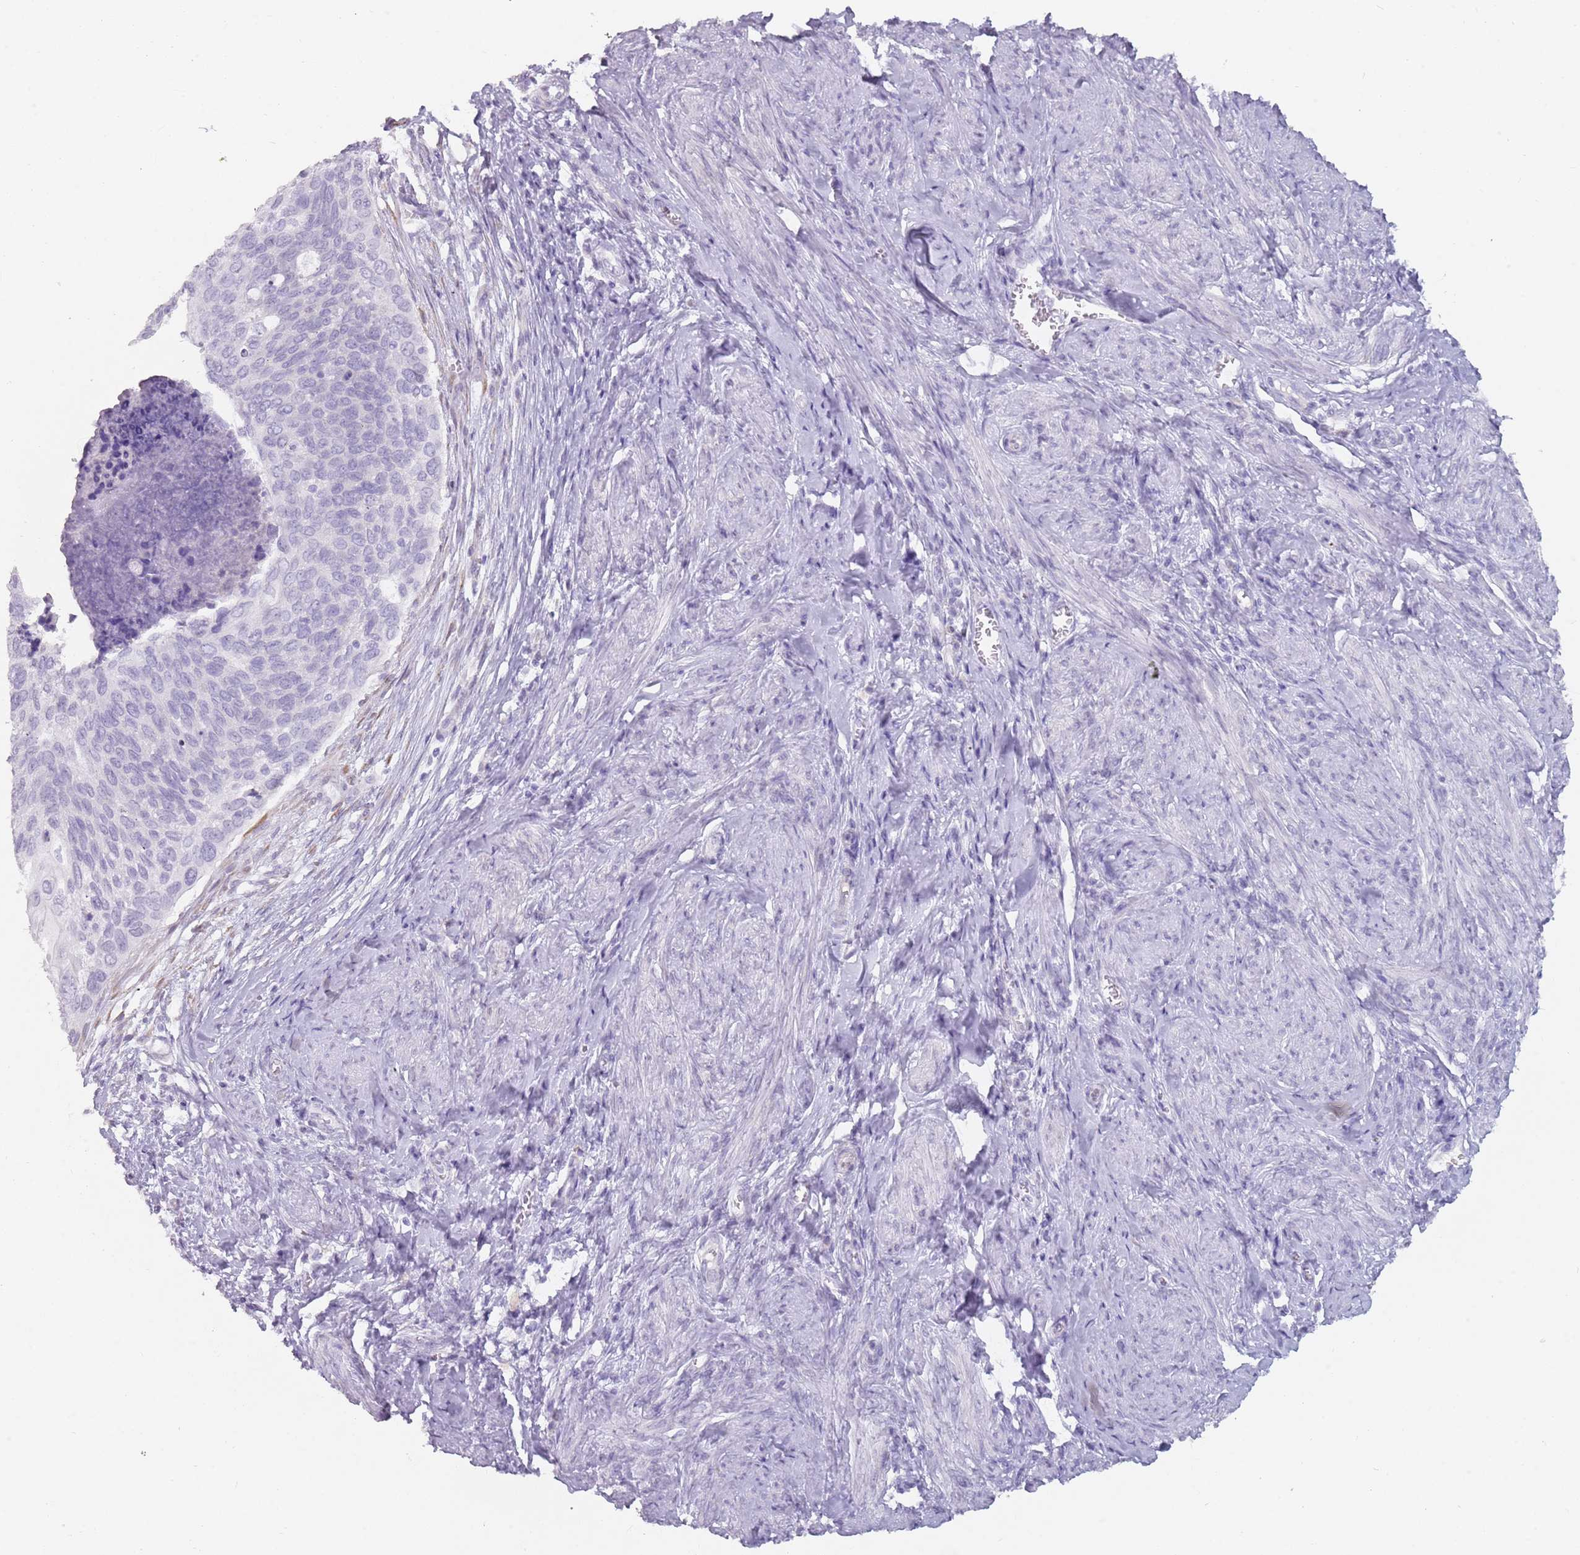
{"staining": {"intensity": "negative", "quantity": "none", "location": "none"}, "tissue": "cervical cancer", "cell_type": "Tumor cells", "image_type": "cancer", "snomed": [{"axis": "morphology", "description": "Squamous cell carcinoma, NOS"}, {"axis": "topography", "description": "Cervix"}], "caption": "Protein analysis of squamous cell carcinoma (cervical) exhibits no significant staining in tumor cells.", "gene": "DDX4", "patient": {"sex": "female", "age": 80}}